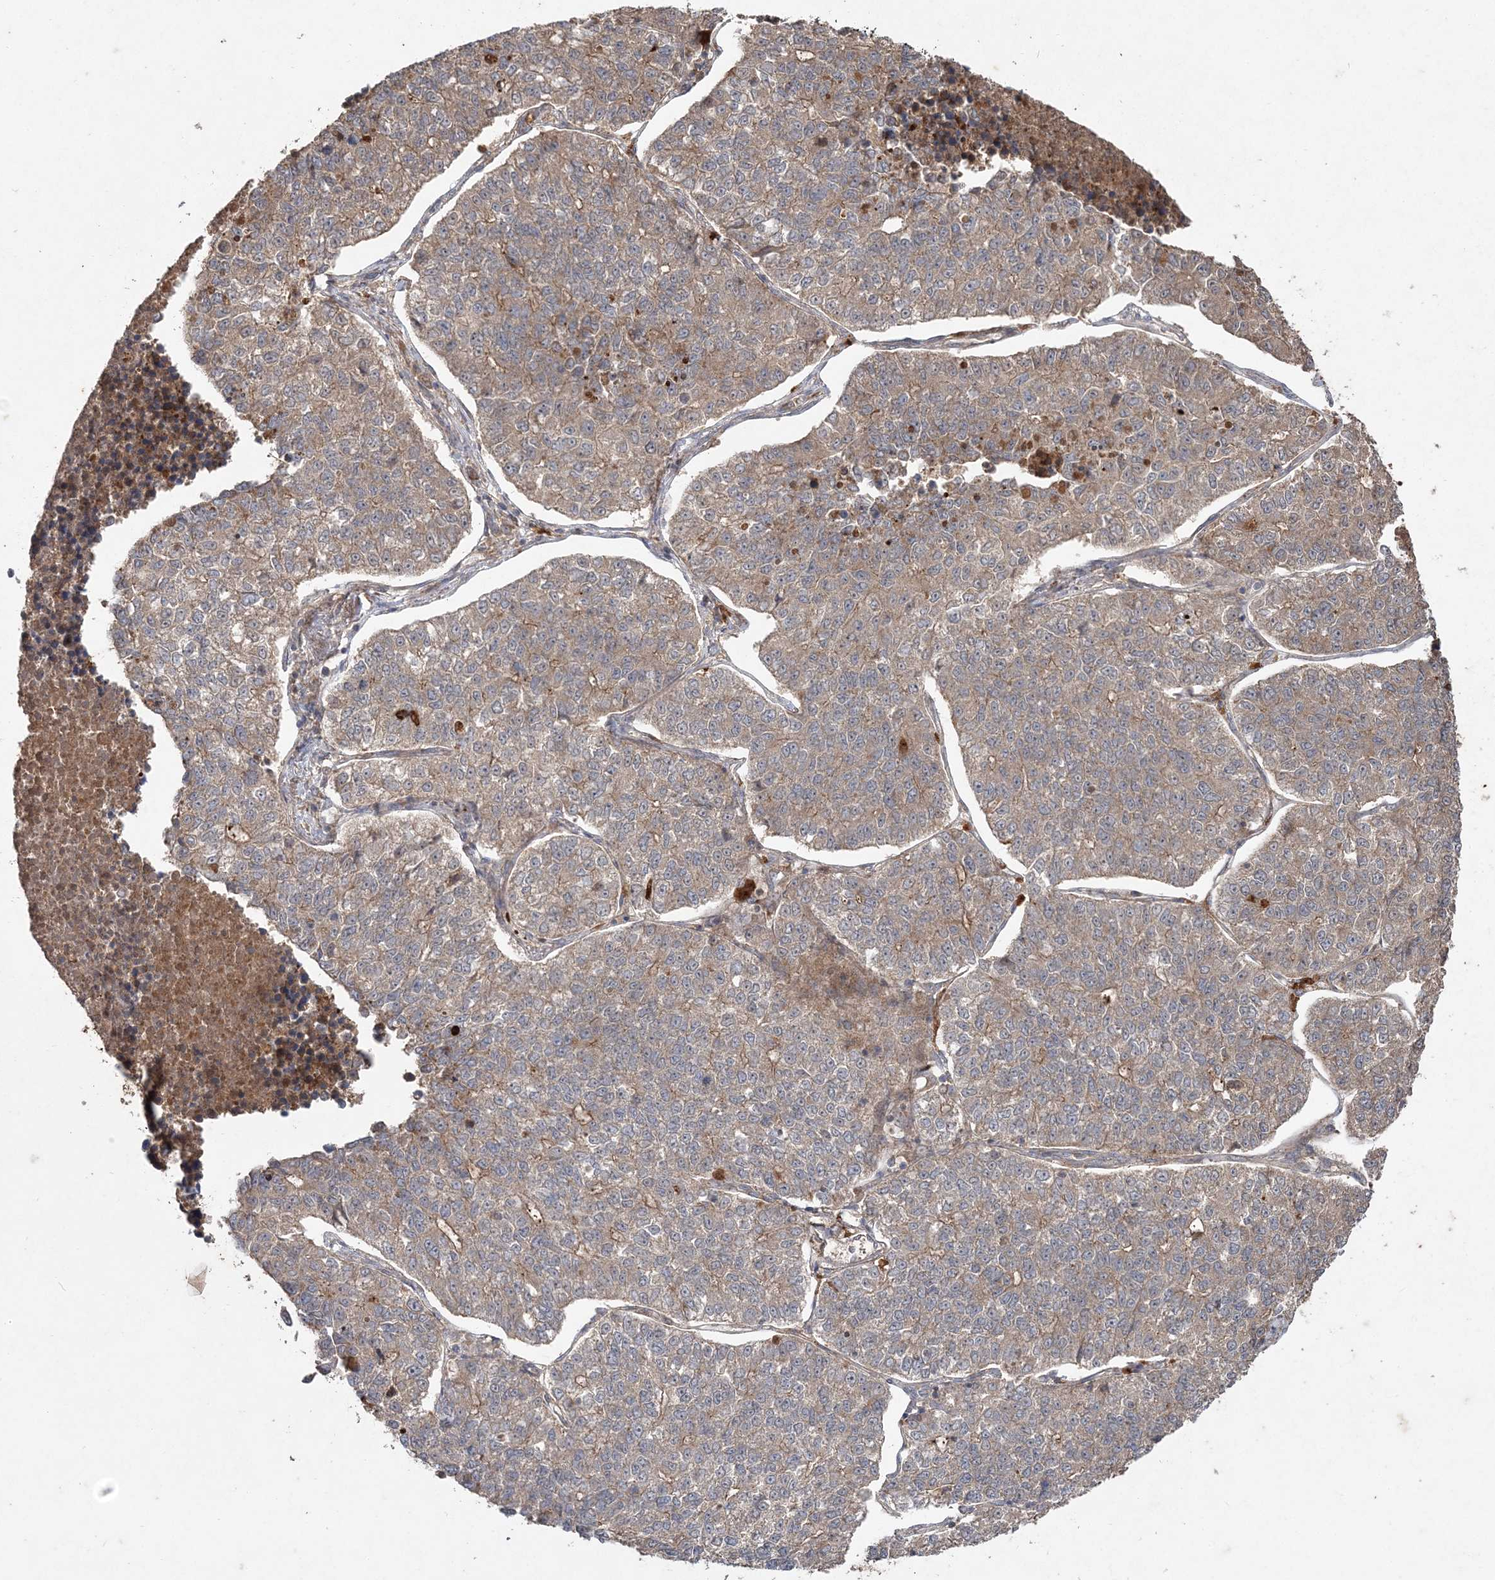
{"staining": {"intensity": "weak", "quantity": "25%-75%", "location": "cytoplasmic/membranous"}, "tissue": "lung cancer", "cell_type": "Tumor cells", "image_type": "cancer", "snomed": [{"axis": "morphology", "description": "Adenocarcinoma, NOS"}, {"axis": "topography", "description": "Lung"}], "caption": "There is low levels of weak cytoplasmic/membranous positivity in tumor cells of adenocarcinoma (lung), as demonstrated by immunohistochemical staining (brown color).", "gene": "SPRY1", "patient": {"sex": "male", "age": 49}}